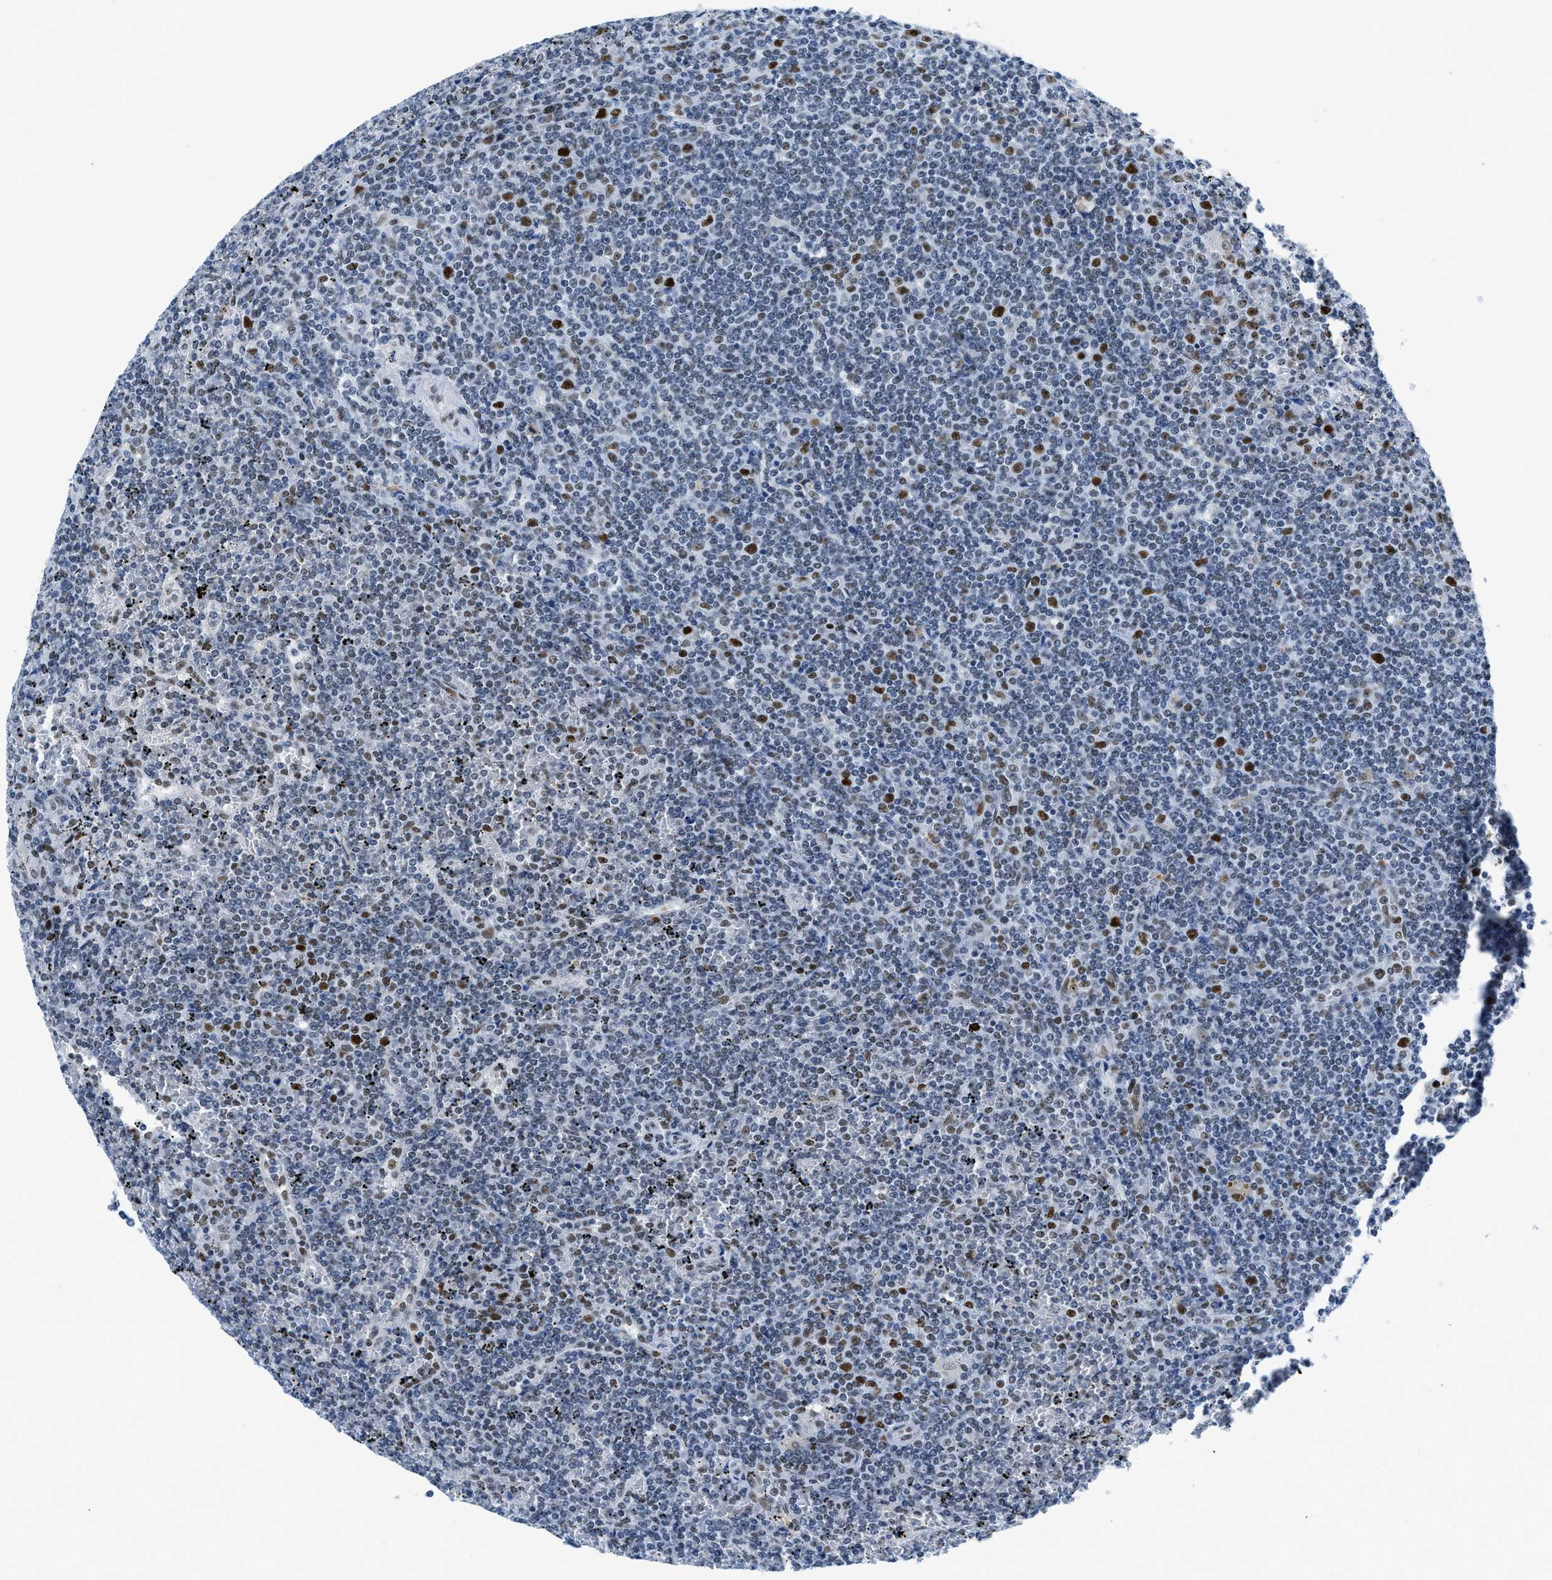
{"staining": {"intensity": "negative", "quantity": "none", "location": "none"}, "tissue": "lymphoma", "cell_type": "Tumor cells", "image_type": "cancer", "snomed": [{"axis": "morphology", "description": "Malignant lymphoma, non-Hodgkin's type, Low grade"}, {"axis": "topography", "description": "Spleen"}], "caption": "This image is of low-grade malignant lymphoma, non-Hodgkin's type stained with immunohistochemistry (IHC) to label a protein in brown with the nuclei are counter-stained blue. There is no expression in tumor cells.", "gene": "SMARCAD1", "patient": {"sex": "female", "age": 19}}